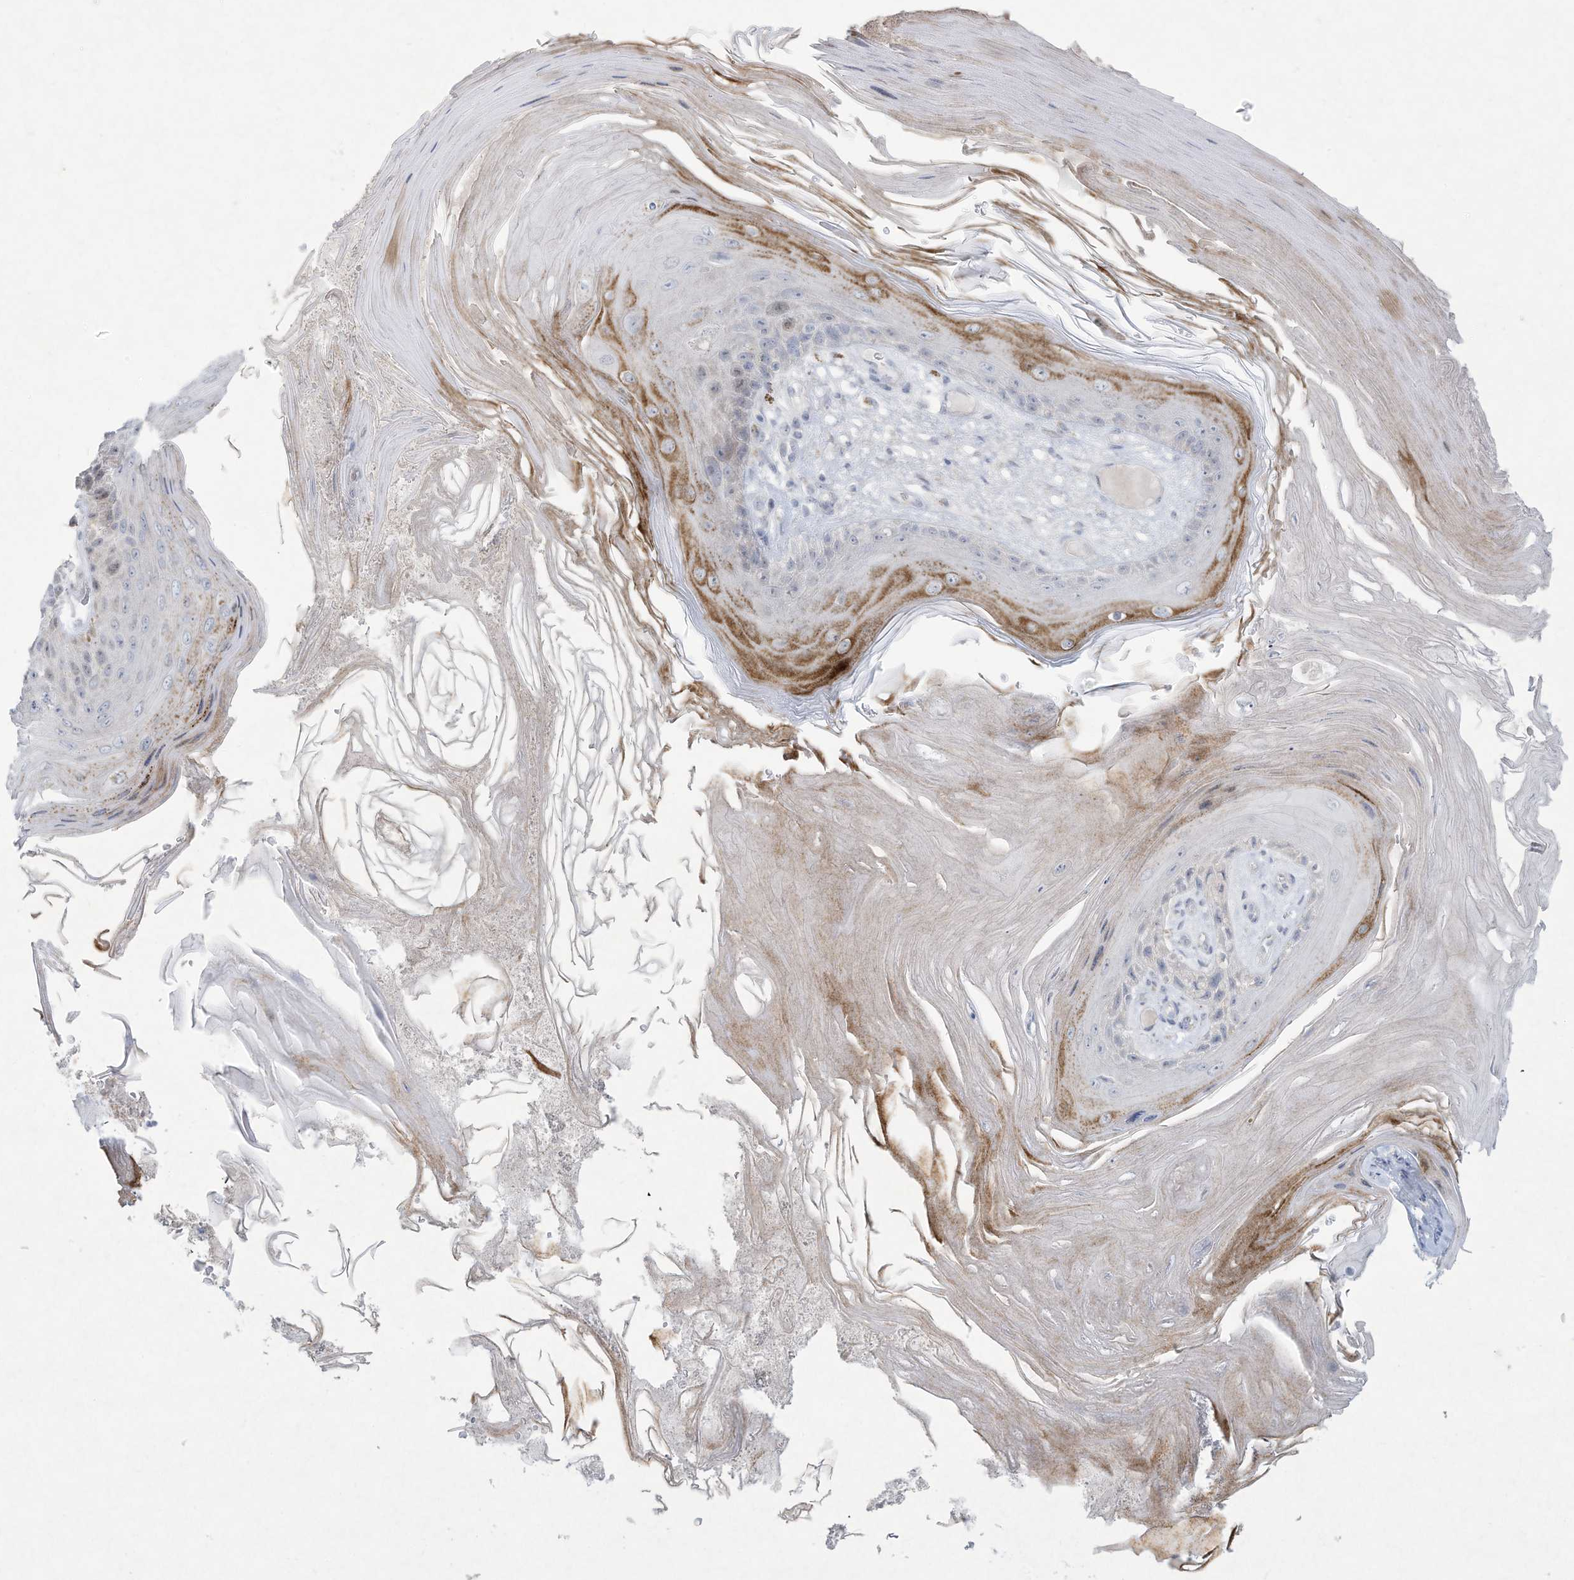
{"staining": {"intensity": "negative", "quantity": "none", "location": "none"}, "tissue": "skin cancer", "cell_type": "Tumor cells", "image_type": "cancer", "snomed": [{"axis": "morphology", "description": "Squamous cell carcinoma, NOS"}, {"axis": "topography", "description": "Skin"}], "caption": "Immunohistochemistry (IHC) micrograph of skin cancer (squamous cell carcinoma) stained for a protein (brown), which reveals no expression in tumor cells.", "gene": "PAX6", "patient": {"sex": "female", "age": 88}}